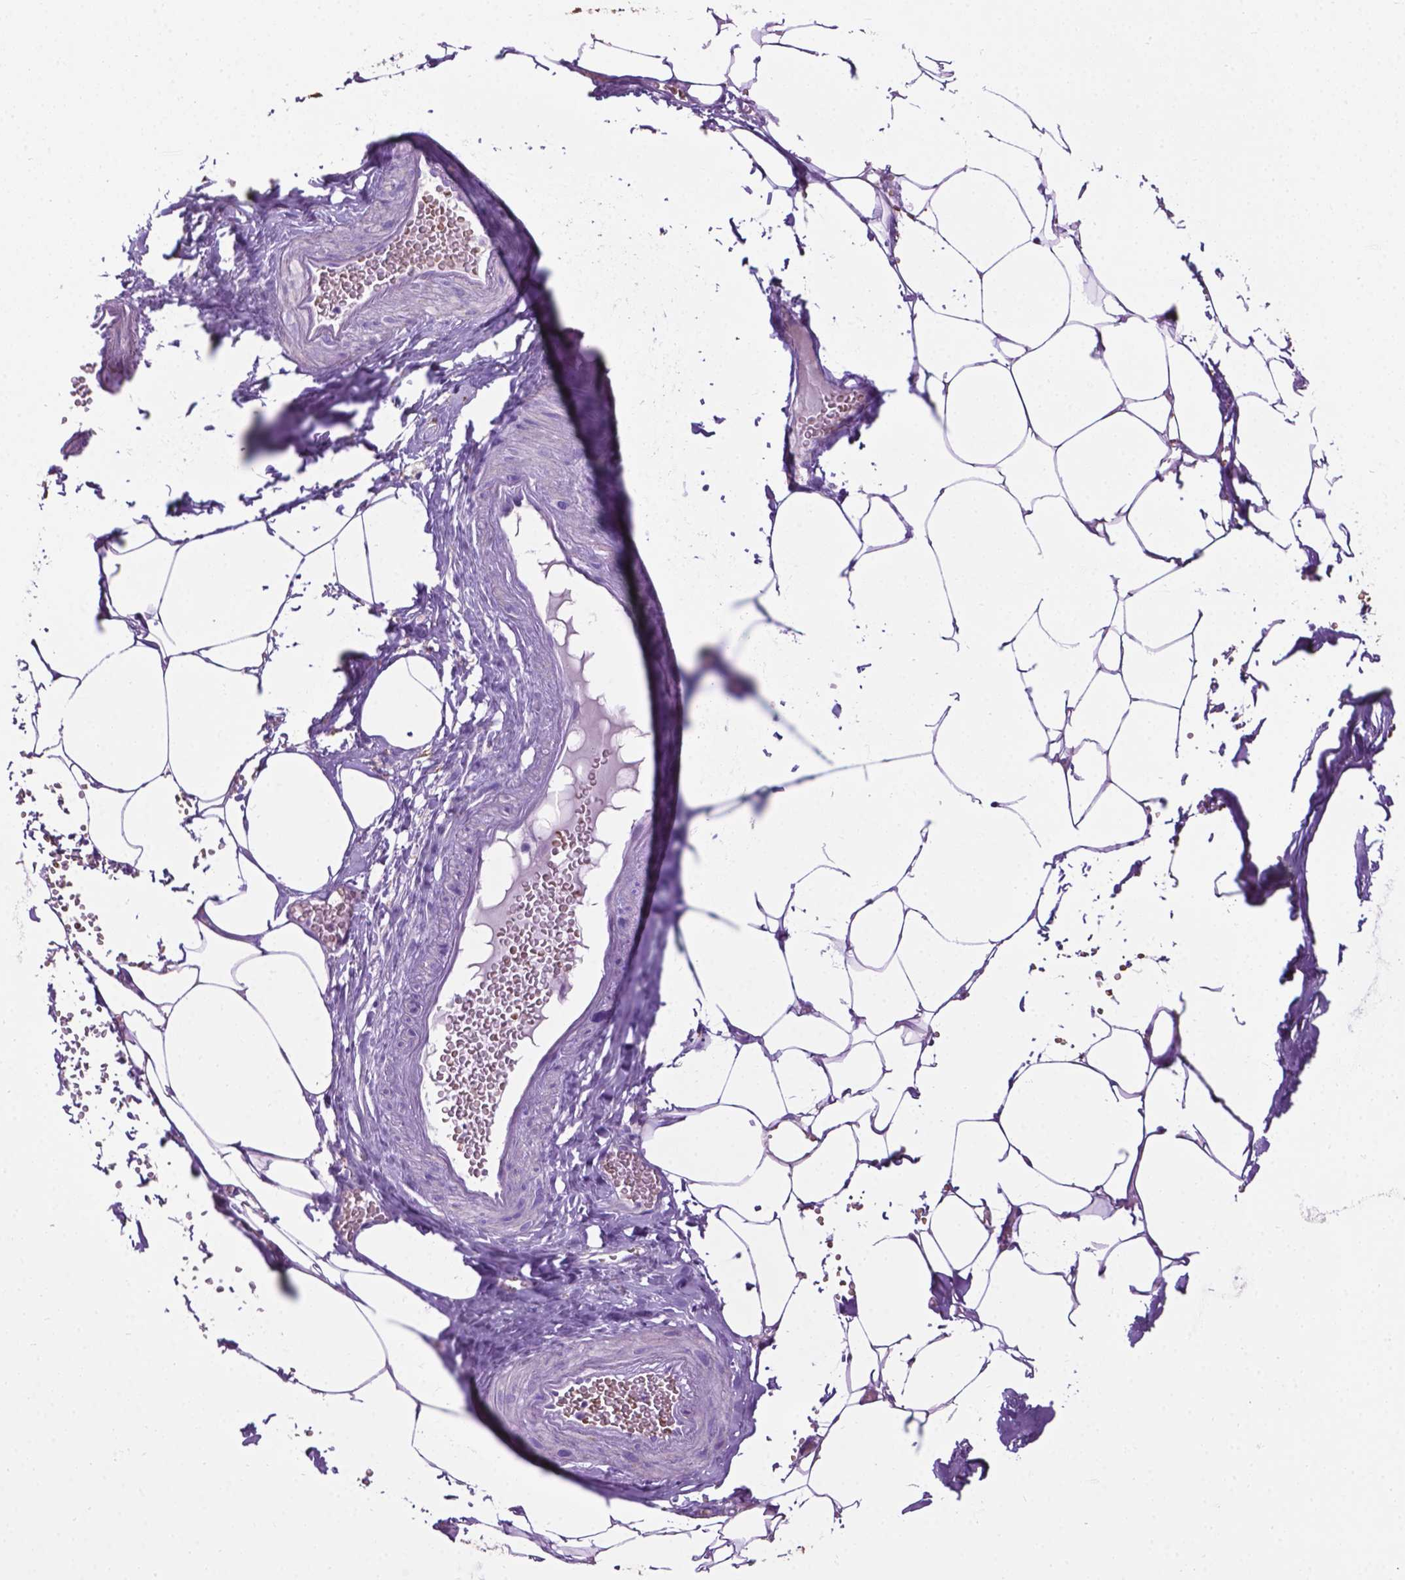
{"staining": {"intensity": "negative", "quantity": "none", "location": "none"}, "tissue": "adipose tissue", "cell_type": "Adipocytes", "image_type": "normal", "snomed": [{"axis": "morphology", "description": "Normal tissue, NOS"}, {"axis": "topography", "description": "Prostate"}, {"axis": "topography", "description": "Peripheral nerve tissue"}], "caption": "IHC of unremarkable adipose tissue demonstrates no positivity in adipocytes. The staining is performed using DAB (3,3'-diaminobenzidine) brown chromogen with nuclei counter-stained in using hematoxylin.", "gene": "TMEM132E", "patient": {"sex": "male", "age": 55}}